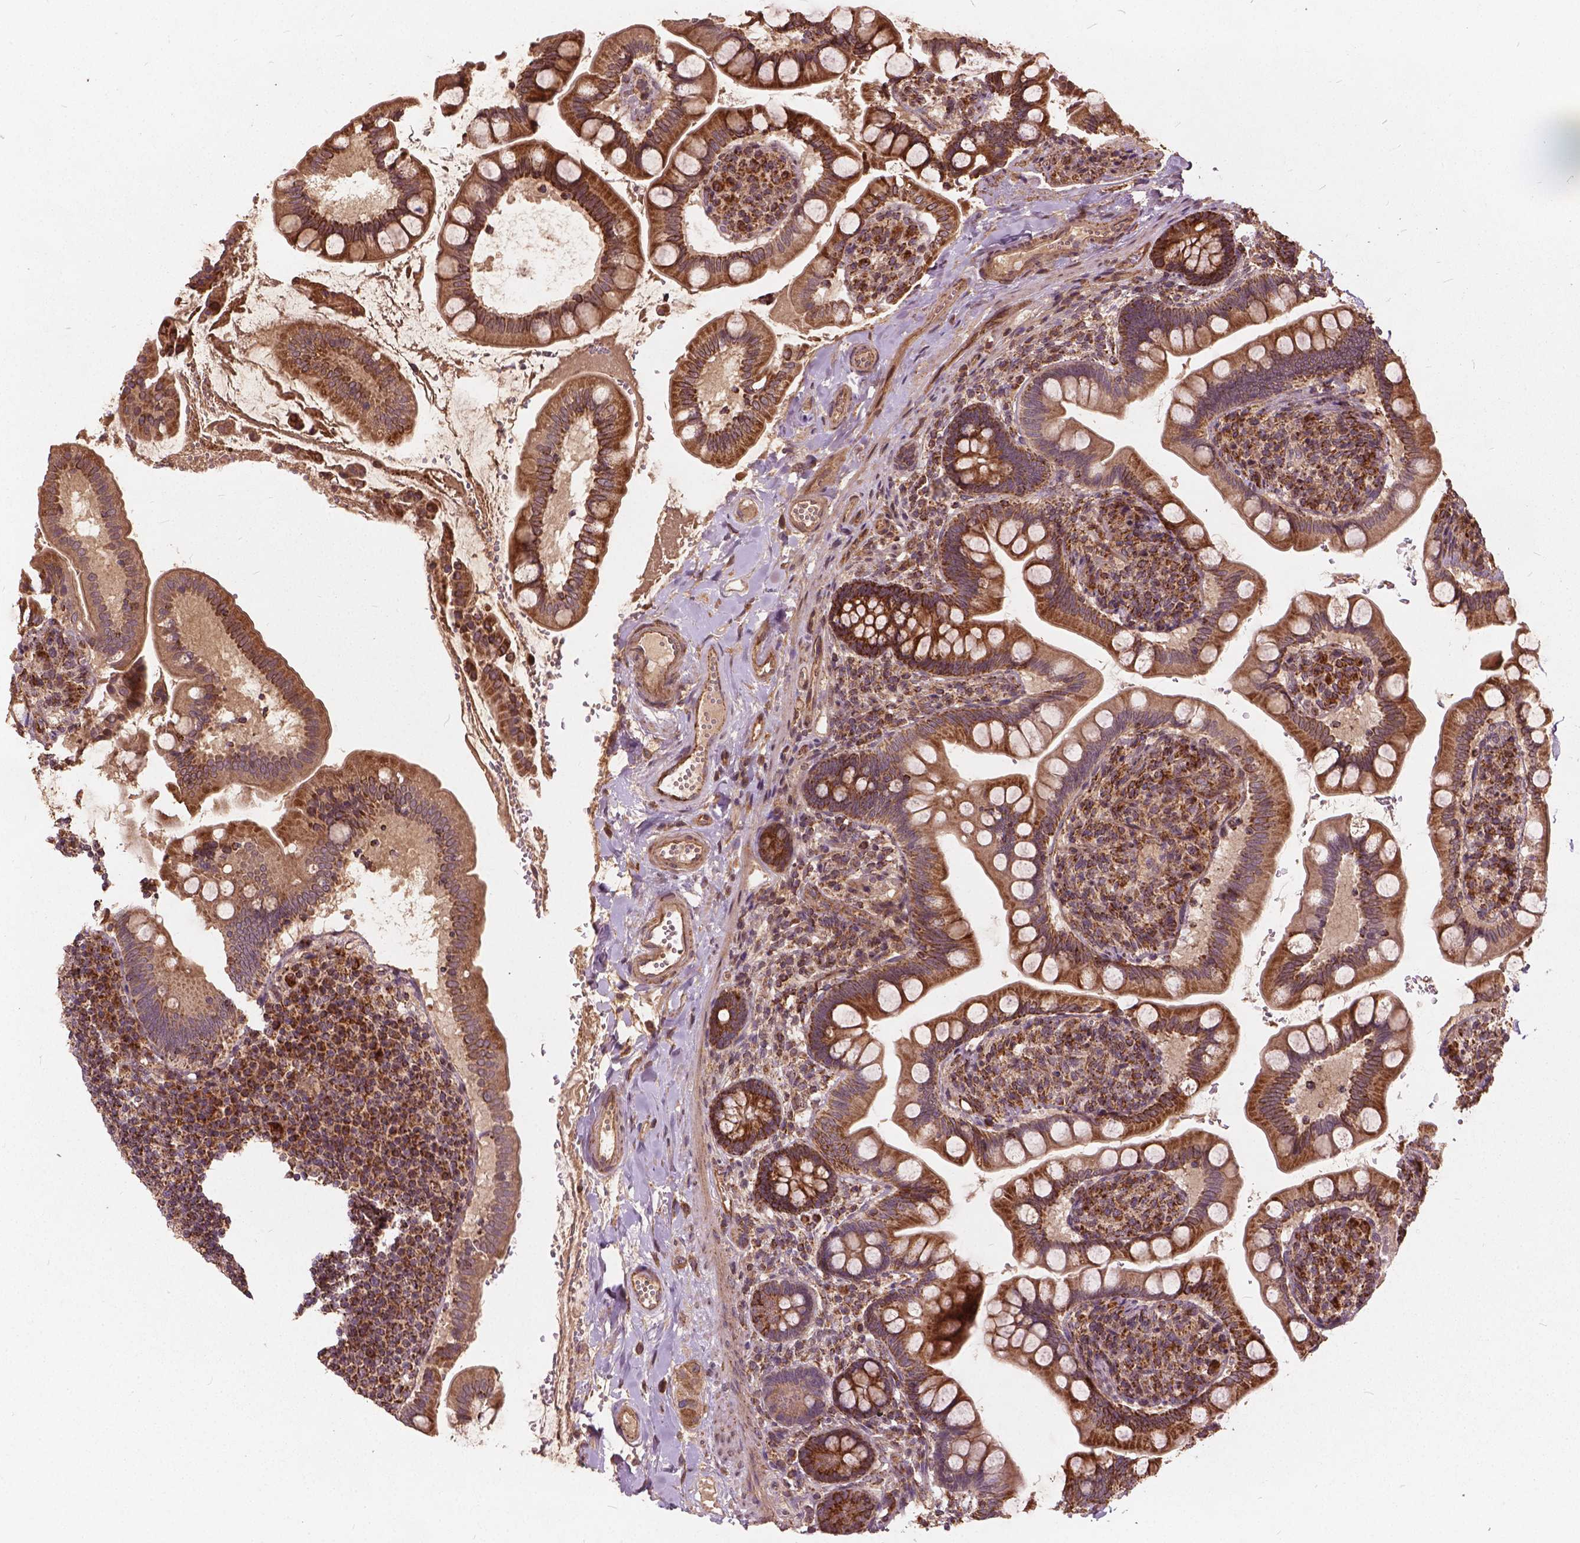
{"staining": {"intensity": "strong", "quantity": ">75%", "location": "cytoplasmic/membranous"}, "tissue": "small intestine", "cell_type": "Glandular cells", "image_type": "normal", "snomed": [{"axis": "morphology", "description": "Normal tissue, NOS"}, {"axis": "topography", "description": "Small intestine"}], "caption": "Human small intestine stained with a brown dye shows strong cytoplasmic/membranous positive staining in approximately >75% of glandular cells.", "gene": "UBXN2A", "patient": {"sex": "female", "age": 56}}